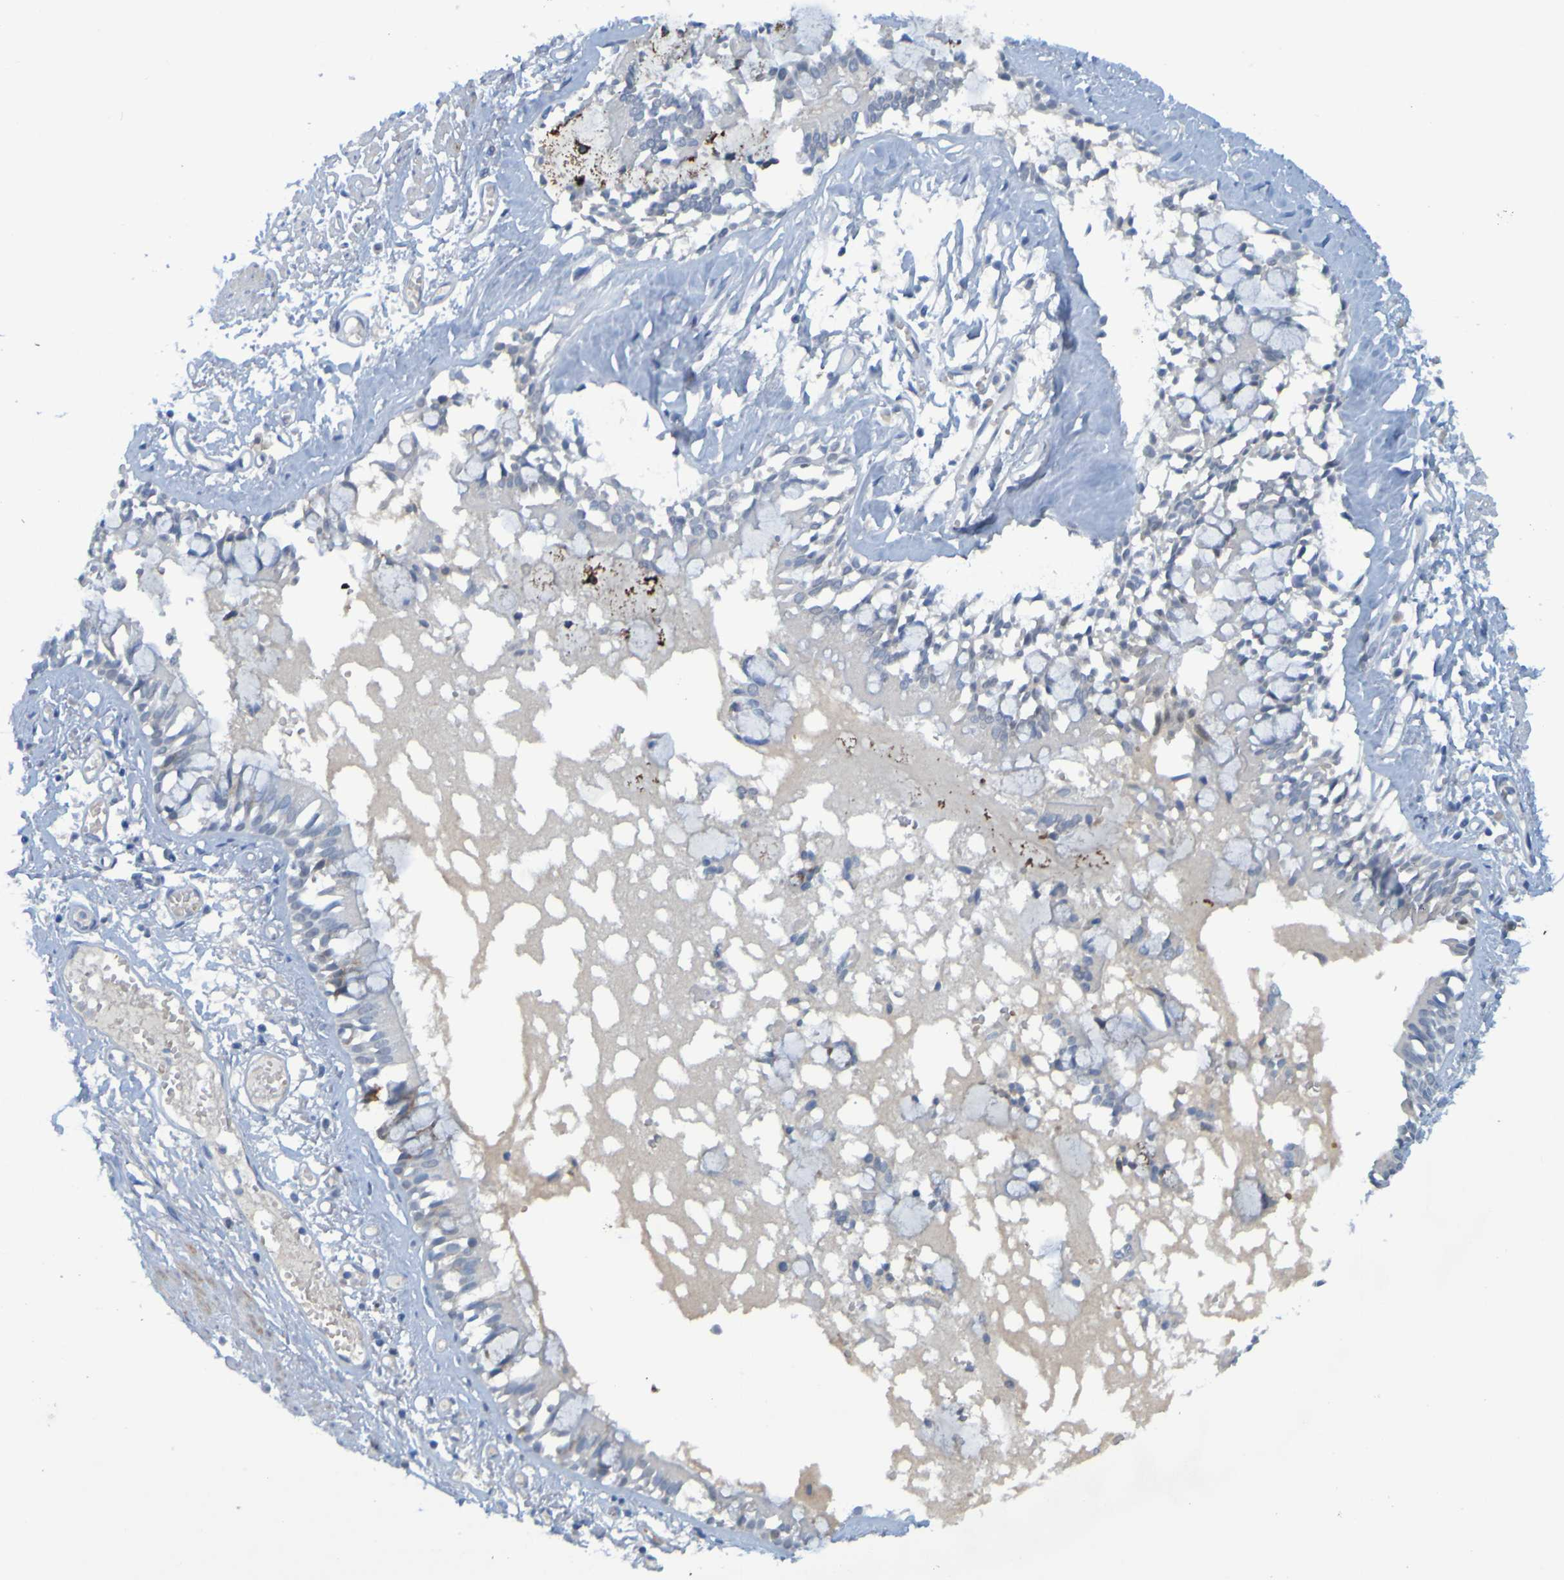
{"staining": {"intensity": "strong", "quantity": "25%-75%", "location": "nuclear"}, "tissue": "bronchus", "cell_type": "Respiratory epithelial cells", "image_type": "normal", "snomed": [{"axis": "morphology", "description": "Normal tissue, NOS"}, {"axis": "morphology", "description": "Inflammation, NOS"}, {"axis": "topography", "description": "Cartilage tissue"}, {"axis": "topography", "description": "Lung"}], "caption": "A high-resolution histopathology image shows immunohistochemistry (IHC) staining of benign bronchus, which demonstrates strong nuclear staining in approximately 25%-75% of respiratory epithelial cells. (IHC, brightfield microscopy, high magnification).", "gene": "USP36", "patient": {"sex": "male", "age": 71}}